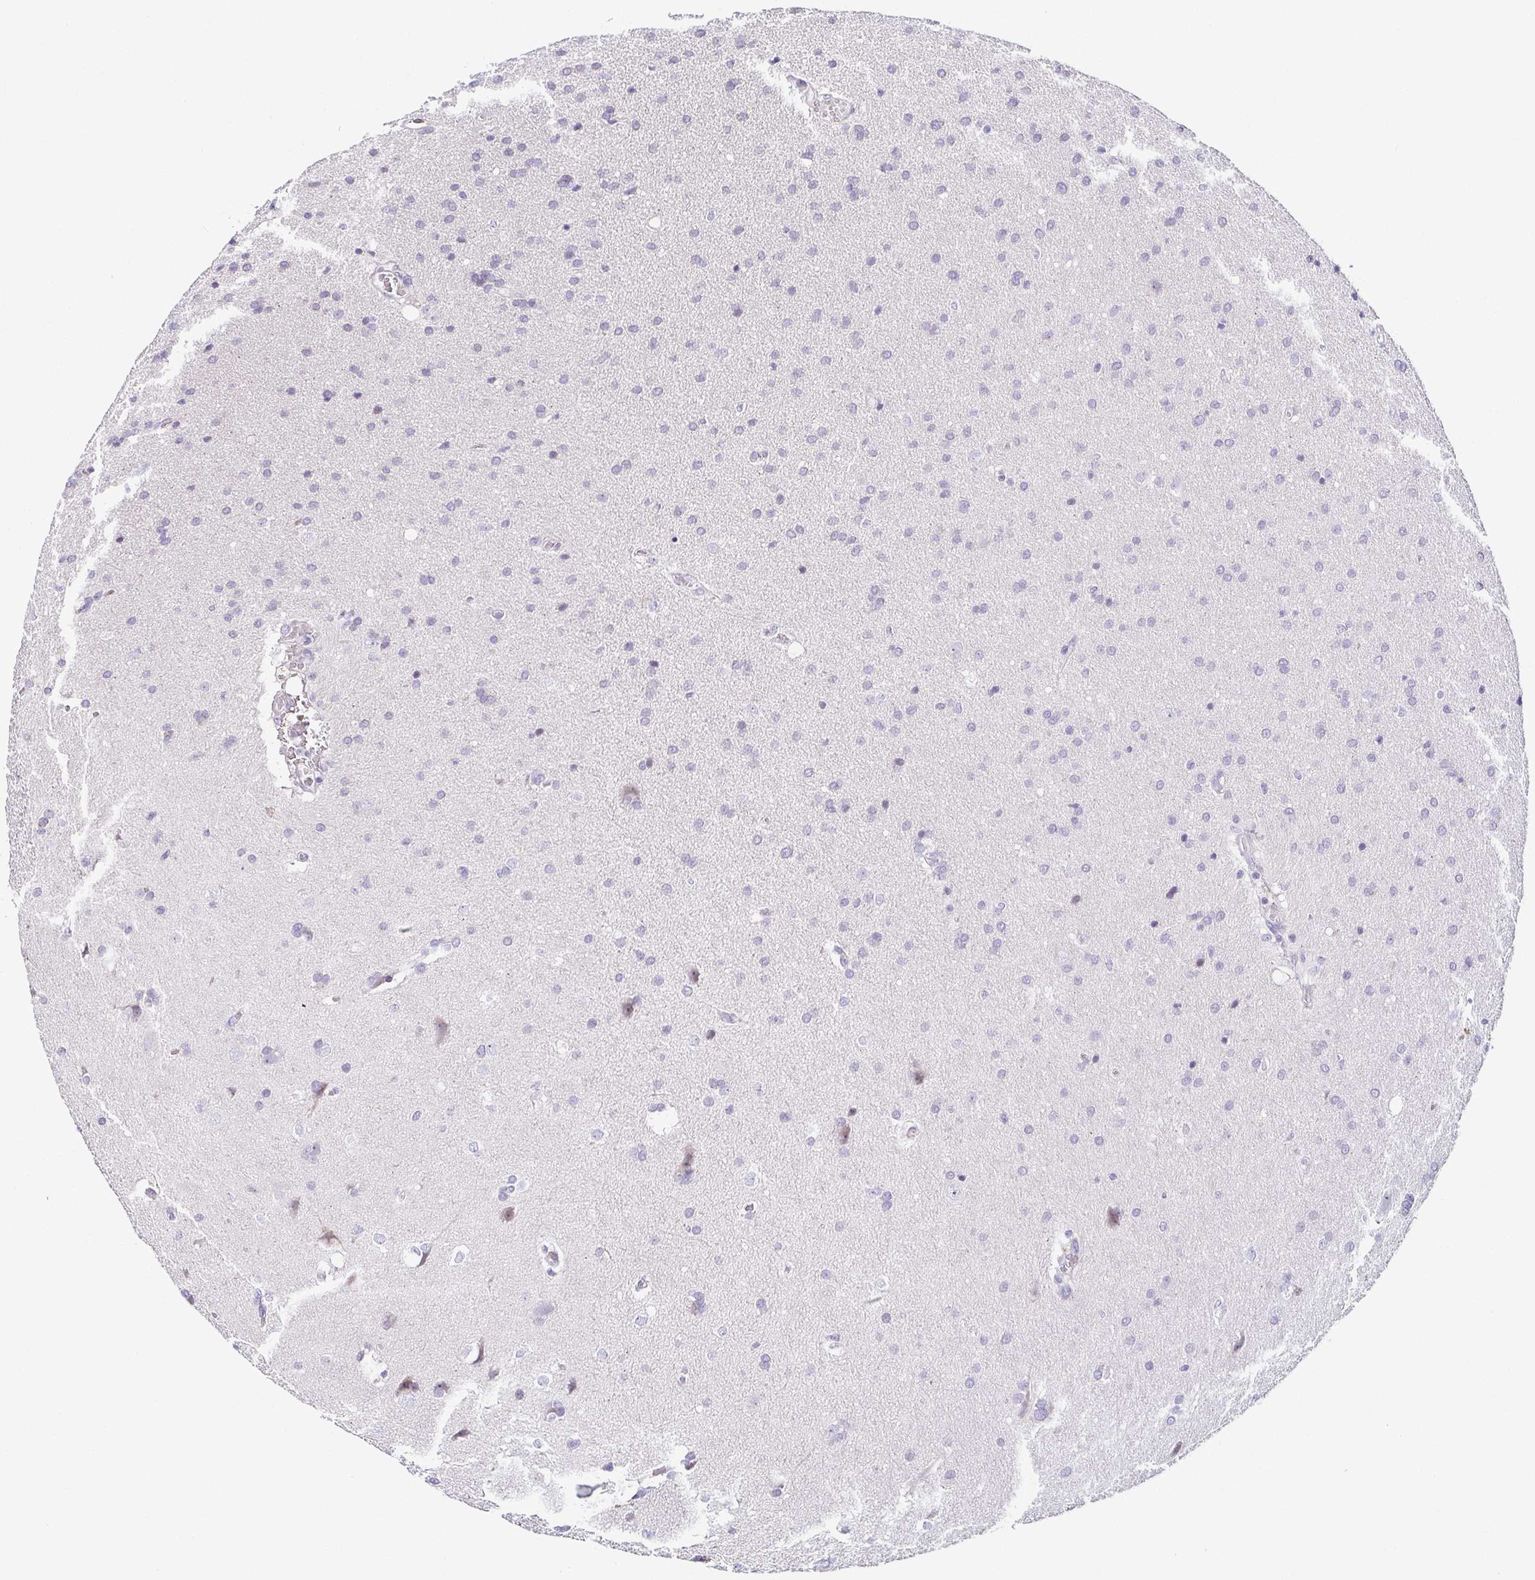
{"staining": {"intensity": "negative", "quantity": "none", "location": "none"}, "tissue": "glioma", "cell_type": "Tumor cells", "image_type": "cancer", "snomed": [{"axis": "morphology", "description": "Glioma, malignant, Low grade"}, {"axis": "topography", "description": "Brain"}], "caption": "Immunohistochemistry of glioma reveals no staining in tumor cells. (Stains: DAB (3,3'-diaminobenzidine) immunohistochemistry (IHC) with hematoxylin counter stain, Microscopy: brightfield microscopy at high magnification).", "gene": "FAM162B", "patient": {"sex": "female", "age": 54}}